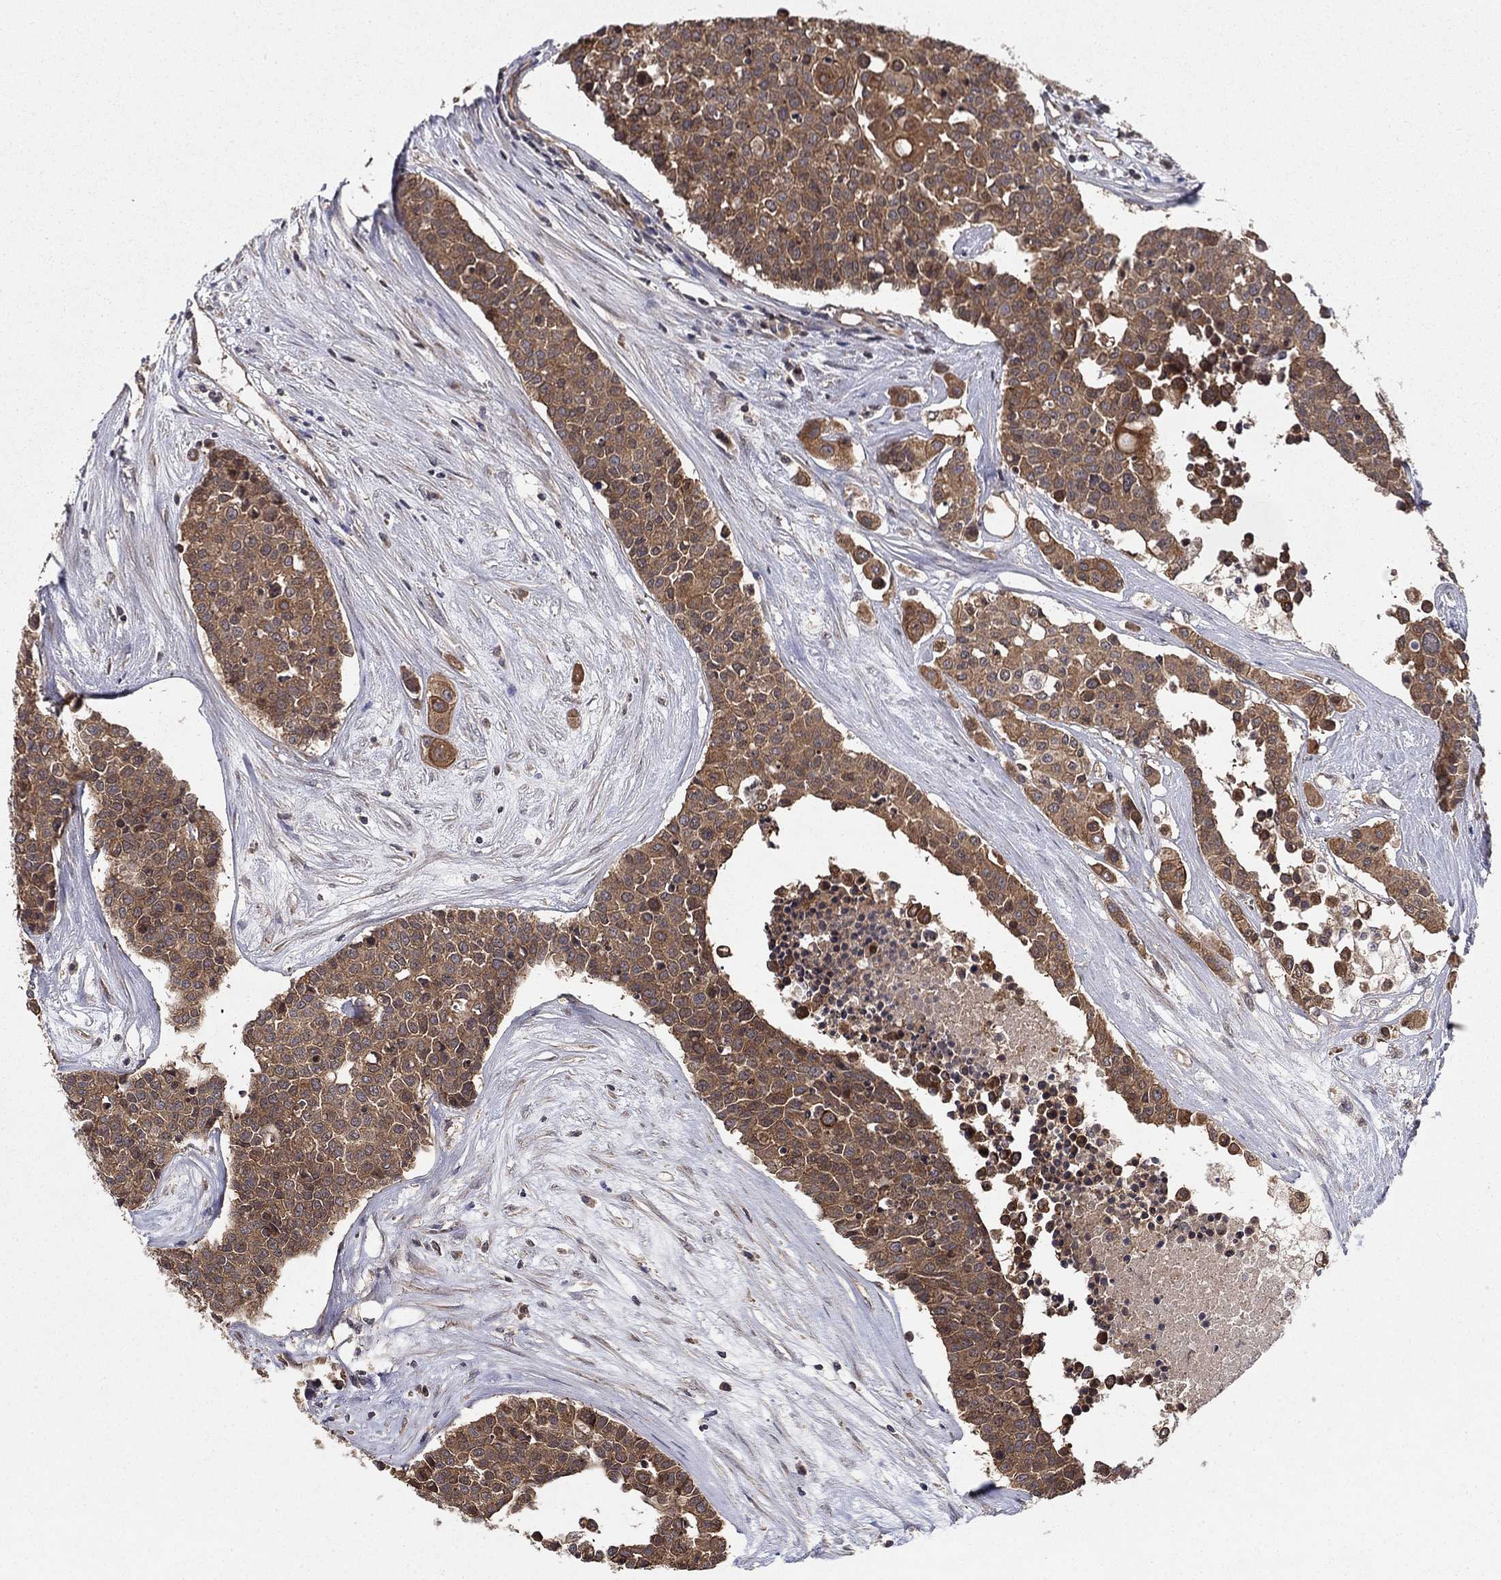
{"staining": {"intensity": "strong", "quantity": ">75%", "location": "cytoplasmic/membranous"}, "tissue": "carcinoid", "cell_type": "Tumor cells", "image_type": "cancer", "snomed": [{"axis": "morphology", "description": "Carcinoid, malignant, NOS"}, {"axis": "topography", "description": "Colon"}], "caption": "A brown stain shows strong cytoplasmic/membranous staining of a protein in human carcinoid tumor cells. (brown staining indicates protein expression, while blue staining denotes nuclei).", "gene": "BMERB1", "patient": {"sex": "male", "age": 81}}